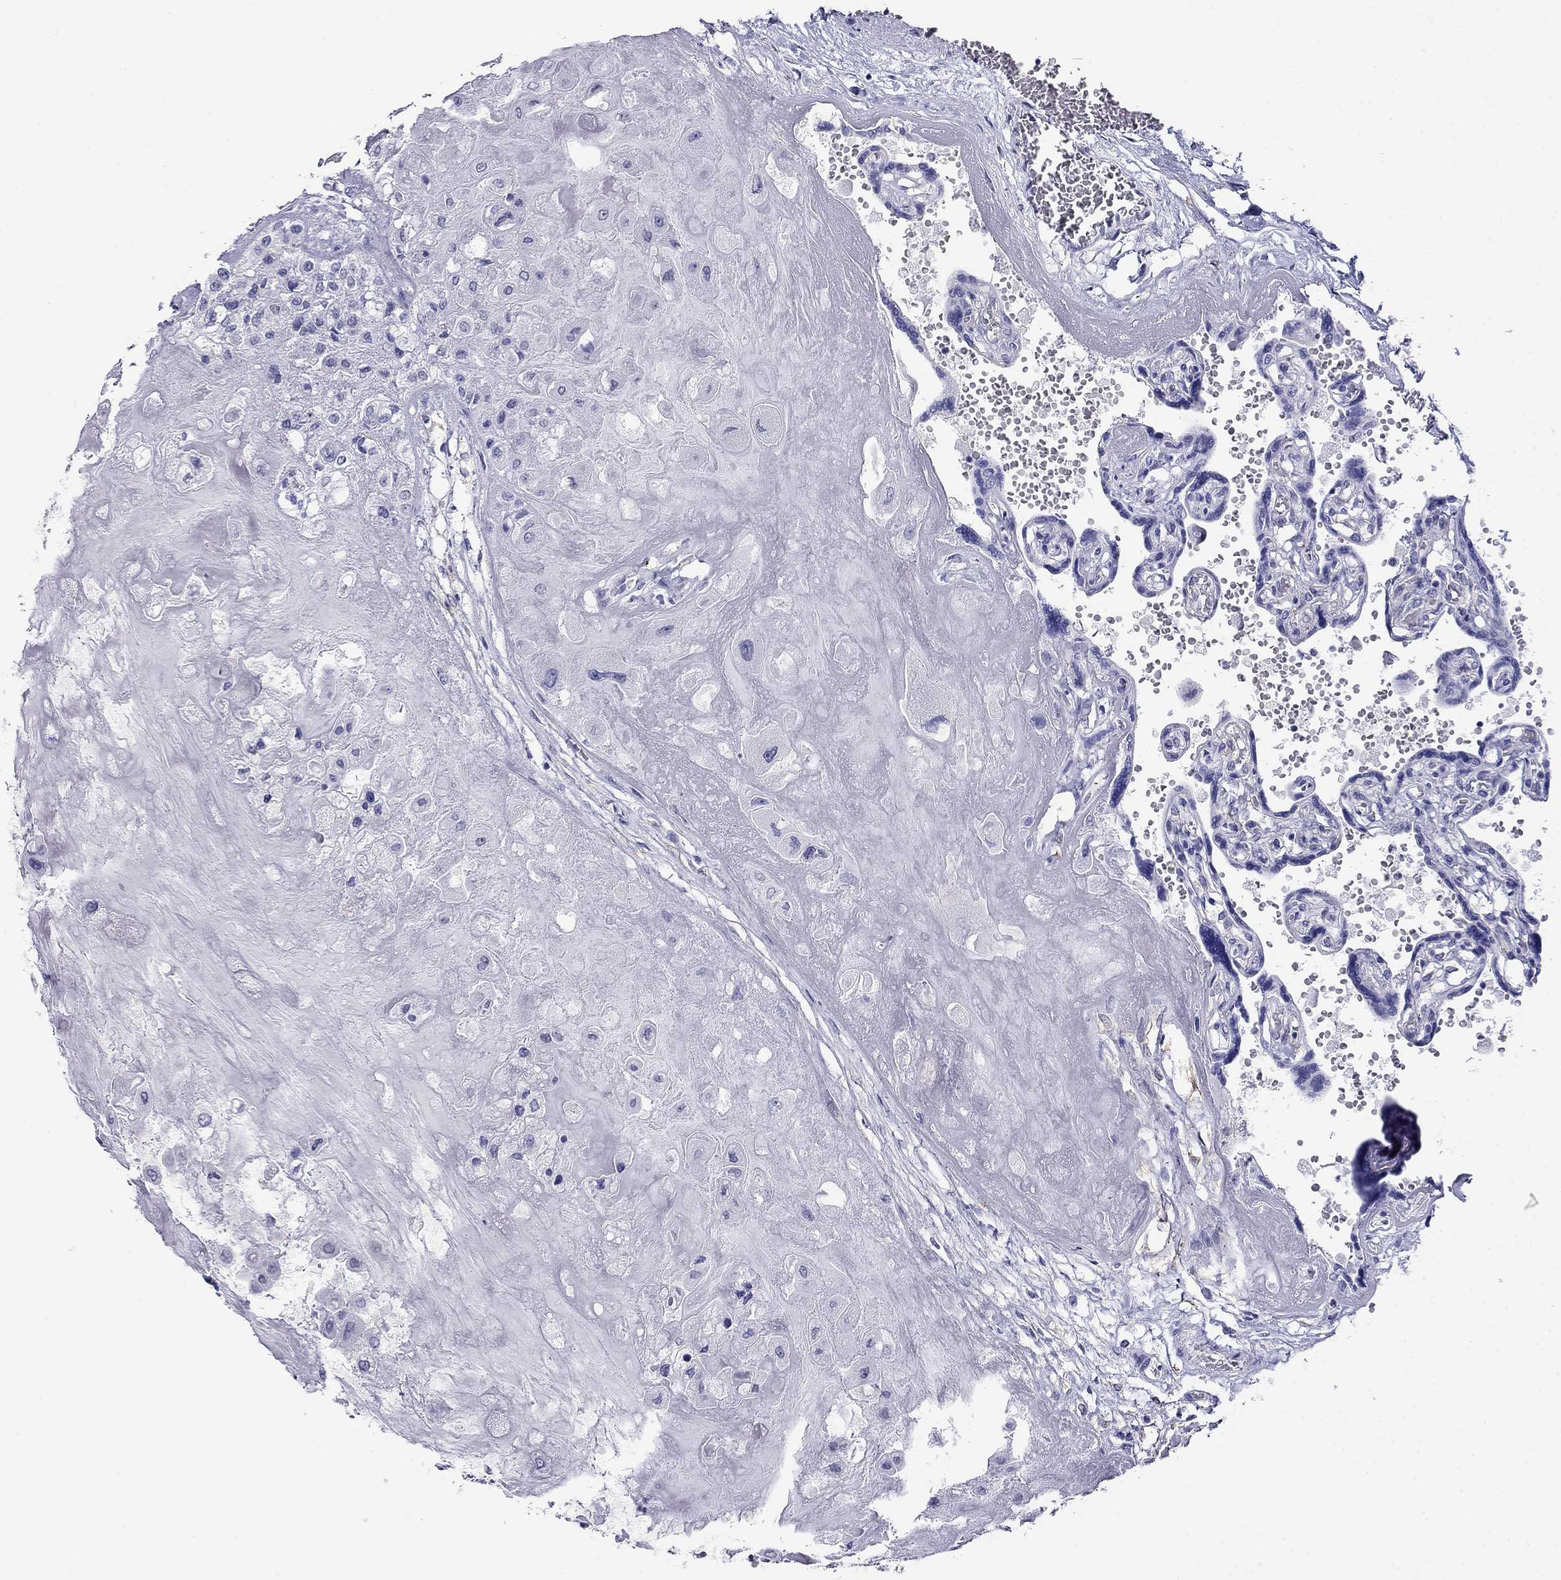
{"staining": {"intensity": "negative", "quantity": "none", "location": "none"}, "tissue": "placenta", "cell_type": "Decidual cells", "image_type": "normal", "snomed": [{"axis": "morphology", "description": "Normal tissue, NOS"}, {"axis": "topography", "description": "Placenta"}], "caption": "The micrograph demonstrates no significant positivity in decidual cells of placenta. (DAB (3,3'-diaminobenzidine) immunohistochemistry (IHC) visualized using brightfield microscopy, high magnification).", "gene": "MYMX", "patient": {"sex": "female", "age": 32}}